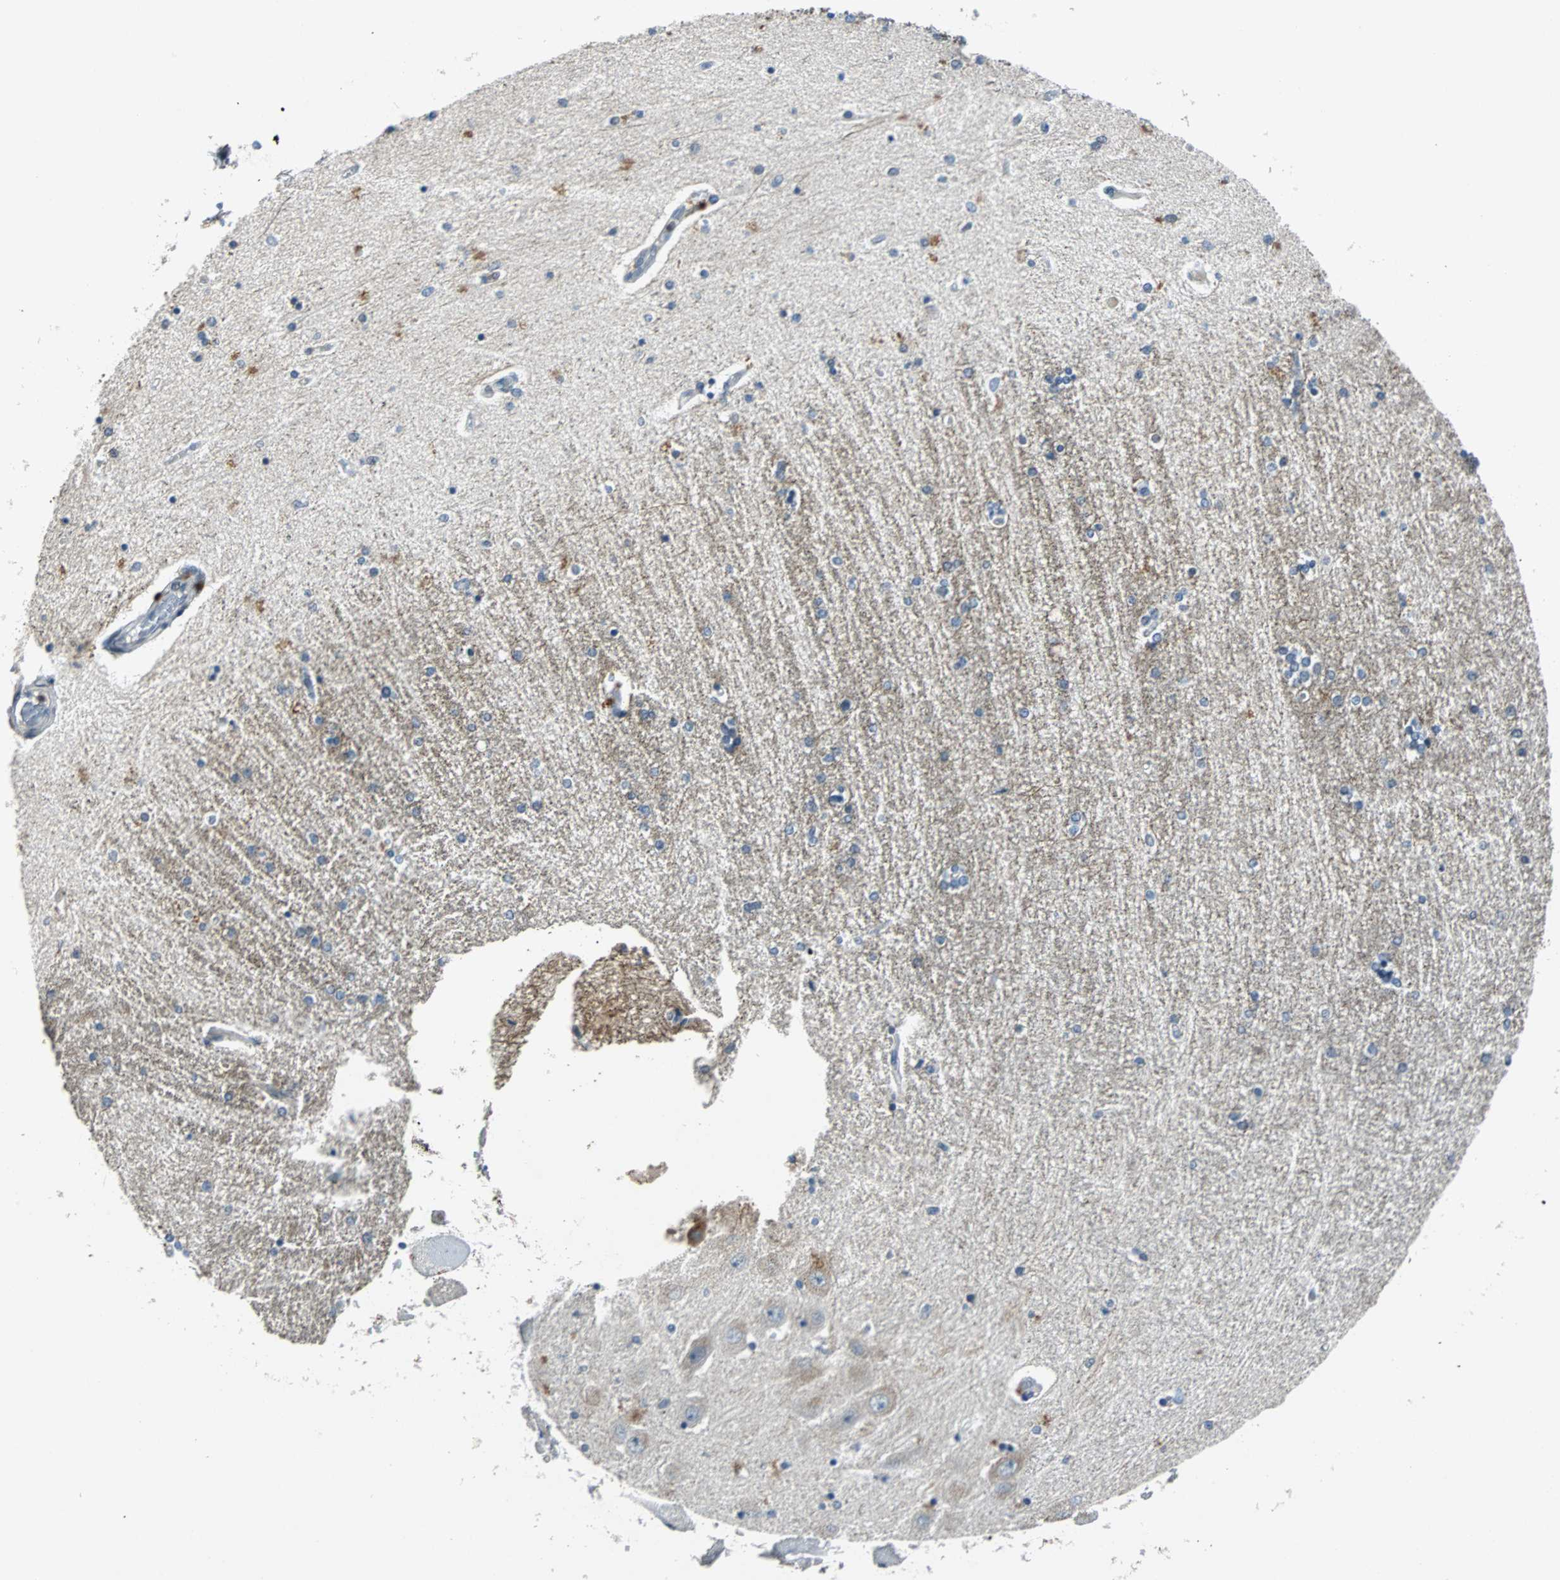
{"staining": {"intensity": "weak", "quantity": "<25%", "location": "cytoplasmic/membranous"}, "tissue": "hippocampus", "cell_type": "Glial cells", "image_type": "normal", "snomed": [{"axis": "morphology", "description": "Normal tissue, NOS"}, {"axis": "topography", "description": "Hippocampus"}], "caption": "High power microscopy micrograph of an immunohistochemistry (IHC) histopathology image of normal hippocampus, revealing no significant positivity in glial cells.", "gene": "USP28", "patient": {"sex": "female", "age": 54}}